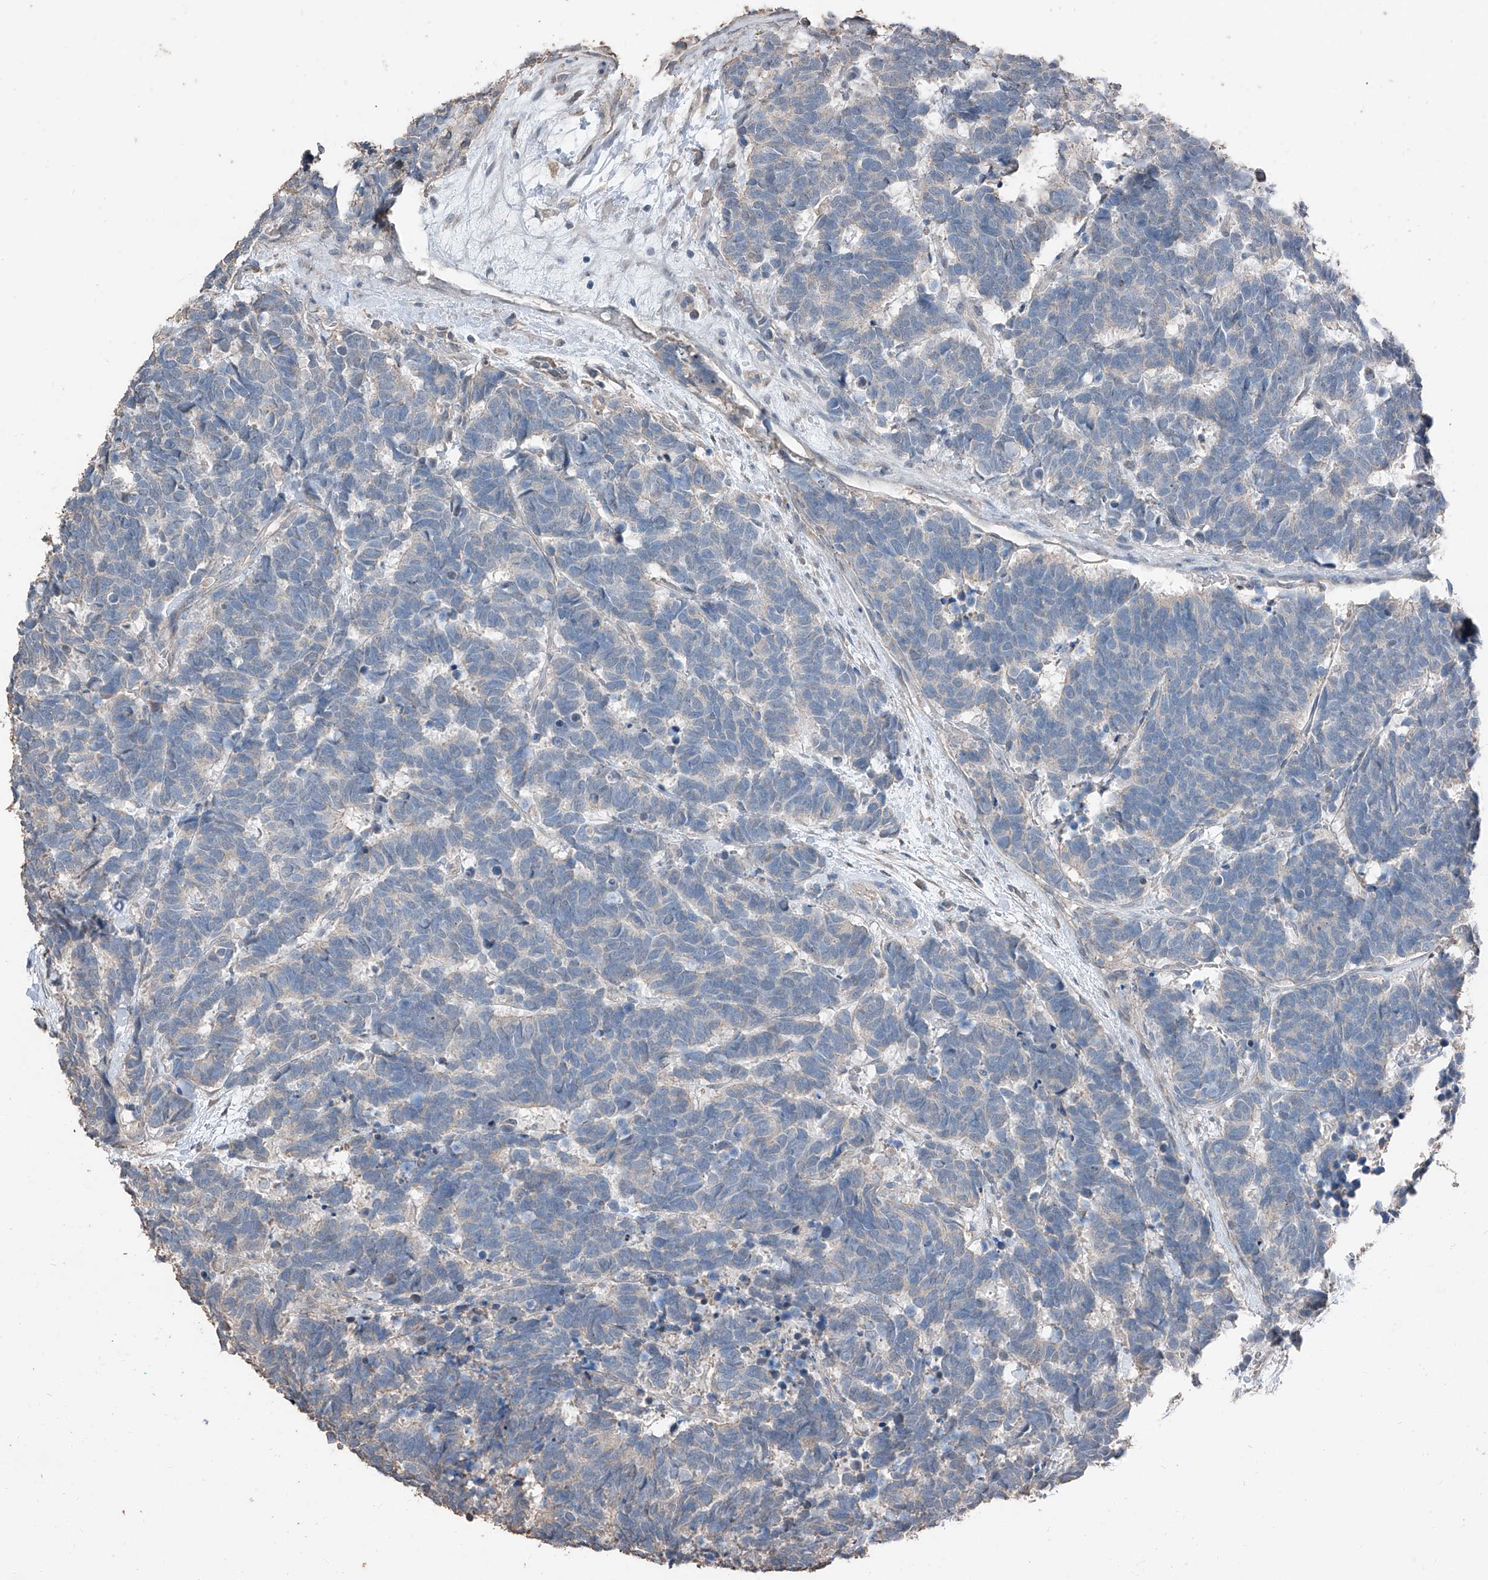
{"staining": {"intensity": "negative", "quantity": "none", "location": "none"}, "tissue": "carcinoid", "cell_type": "Tumor cells", "image_type": "cancer", "snomed": [{"axis": "morphology", "description": "Carcinoma, NOS"}, {"axis": "morphology", "description": "Carcinoid, malignant, NOS"}, {"axis": "topography", "description": "Urinary bladder"}], "caption": "Micrograph shows no protein staining in tumor cells of carcinoid tissue.", "gene": "MAMLD1", "patient": {"sex": "male", "age": 57}}